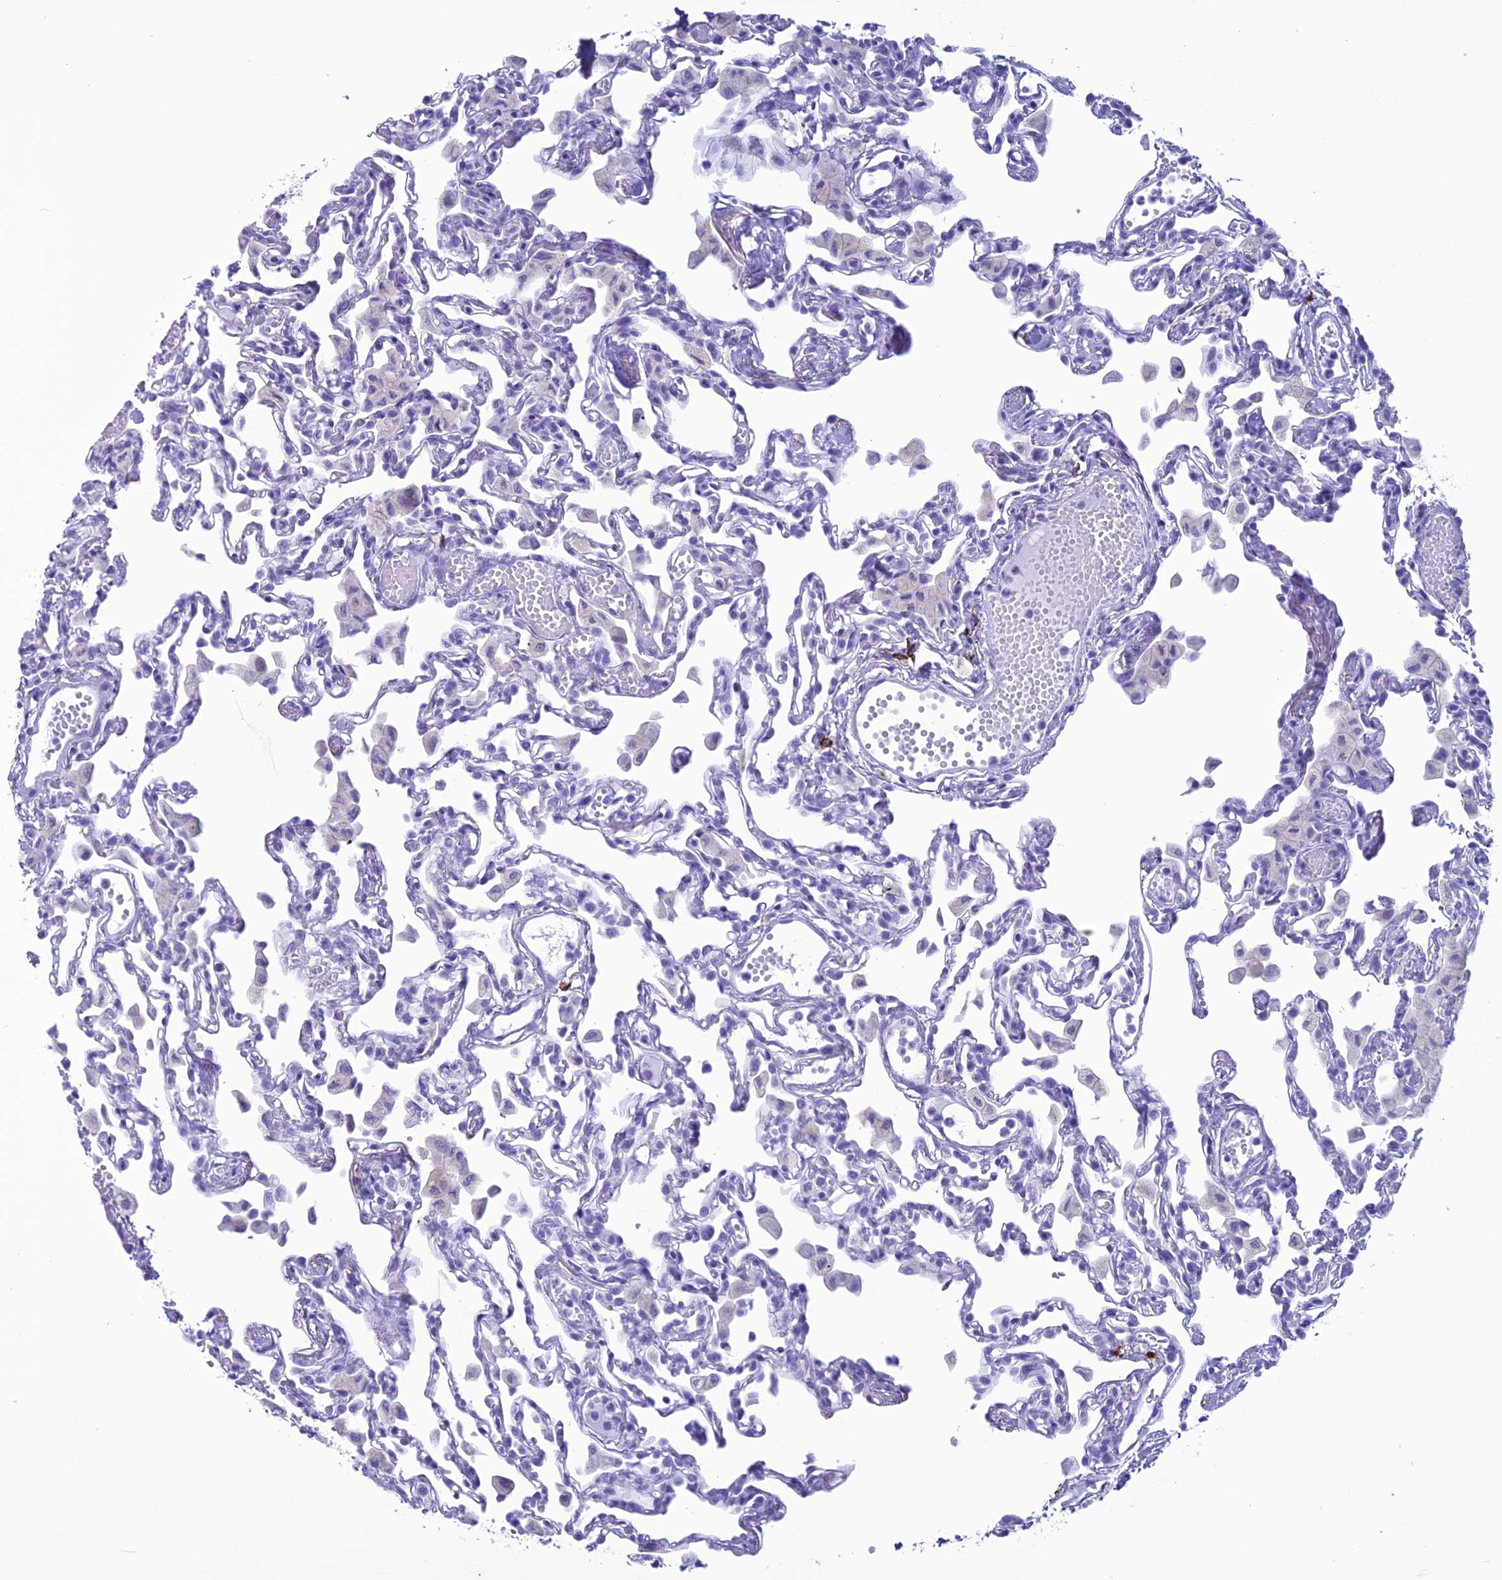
{"staining": {"intensity": "negative", "quantity": "none", "location": "none"}, "tissue": "lung", "cell_type": "Alveolar cells", "image_type": "normal", "snomed": [{"axis": "morphology", "description": "Normal tissue, NOS"}, {"axis": "topography", "description": "Bronchus"}, {"axis": "topography", "description": "Lung"}], "caption": "High magnification brightfield microscopy of unremarkable lung stained with DAB (brown) and counterstained with hematoxylin (blue): alveolar cells show no significant positivity. The staining was performed using DAB (3,3'-diaminobenzidine) to visualize the protein expression in brown, while the nuclei were stained in blue with hematoxylin (Magnification: 20x).", "gene": "MZB1", "patient": {"sex": "female", "age": 49}}